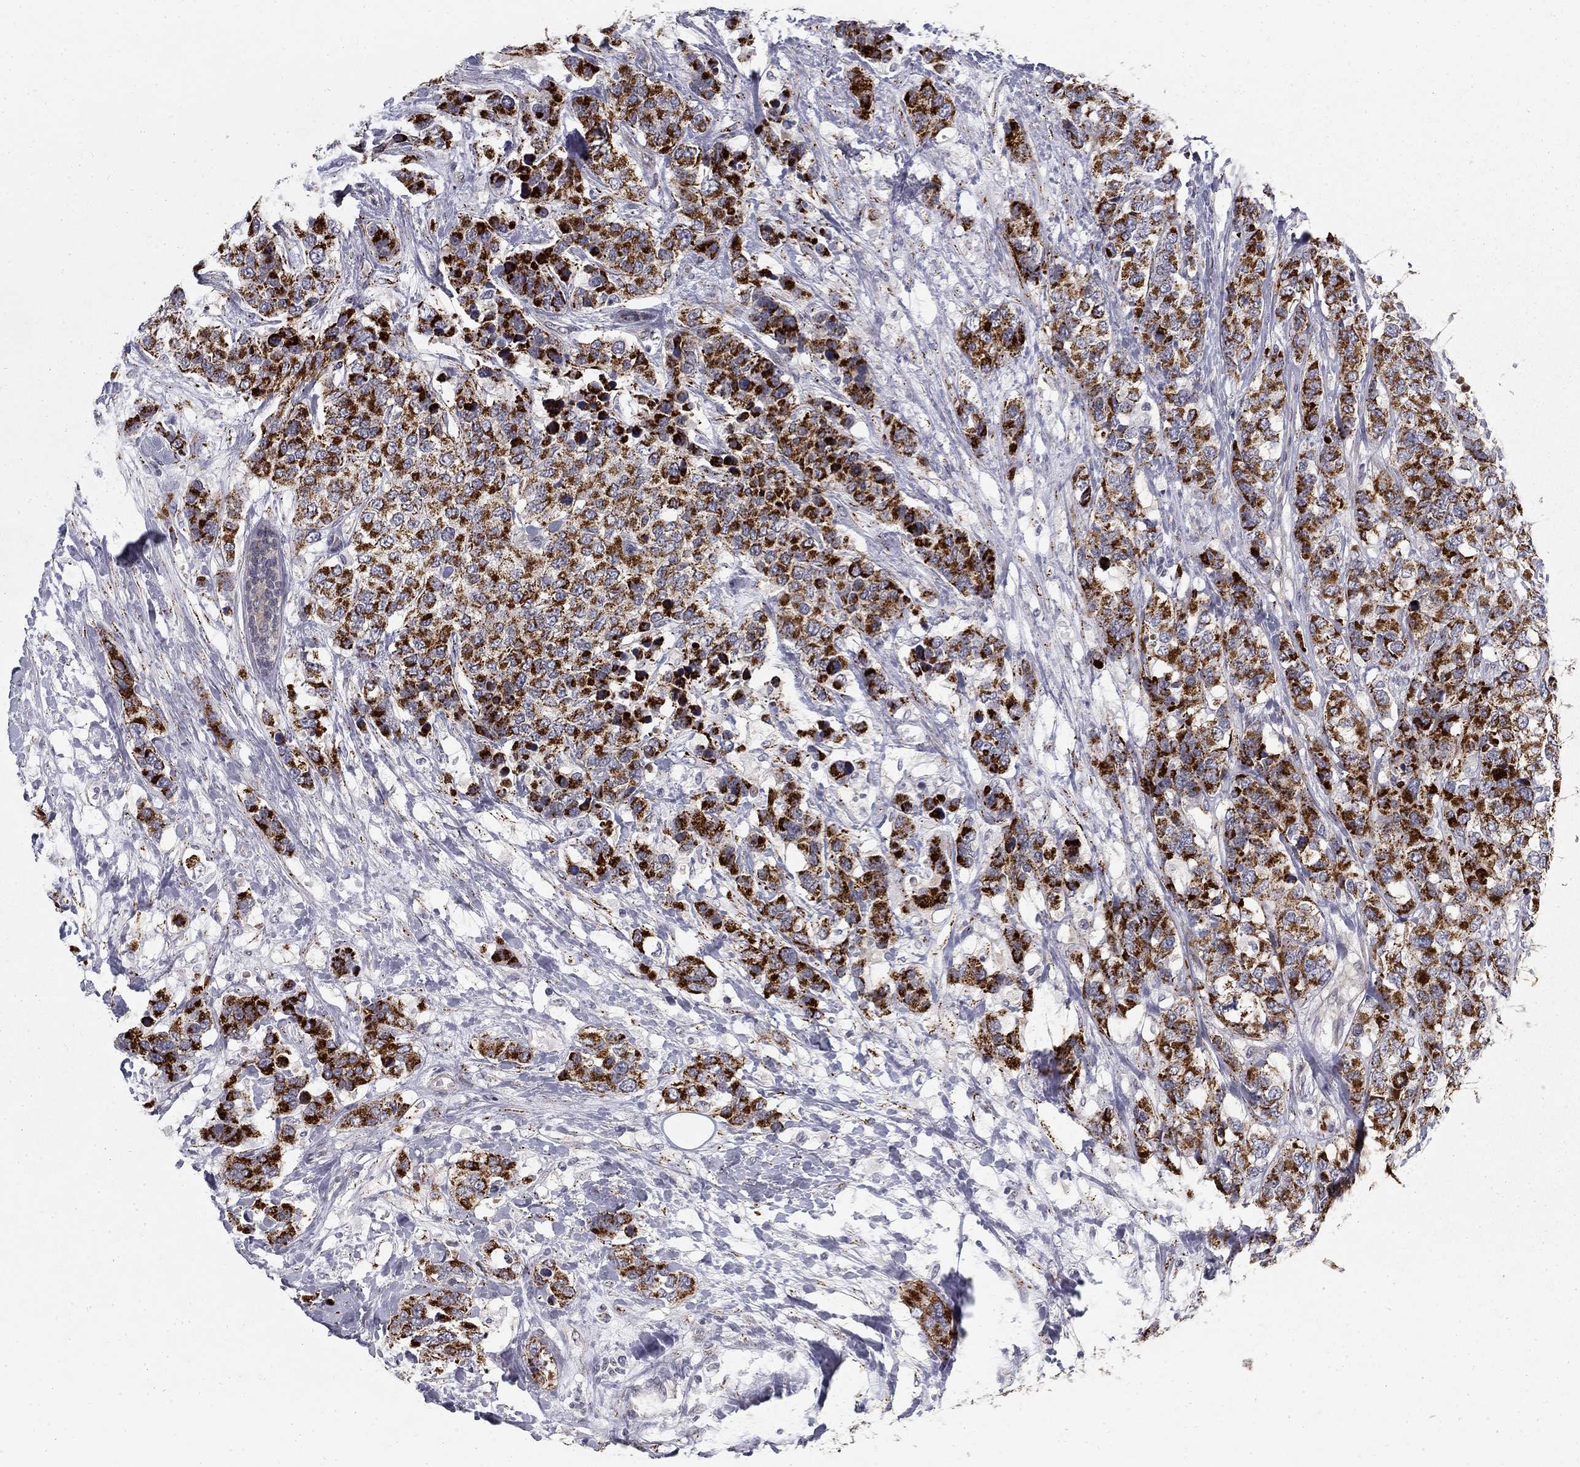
{"staining": {"intensity": "strong", "quantity": "25%-75%", "location": "cytoplasmic/membranous"}, "tissue": "breast cancer", "cell_type": "Tumor cells", "image_type": "cancer", "snomed": [{"axis": "morphology", "description": "Lobular carcinoma"}, {"axis": "topography", "description": "Breast"}], "caption": "This photomicrograph displays immunohistochemistry (IHC) staining of lobular carcinoma (breast), with high strong cytoplasmic/membranous positivity in about 25%-75% of tumor cells.", "gene": "CLIC6", "patient": {"sex": "female", "age": 59}}